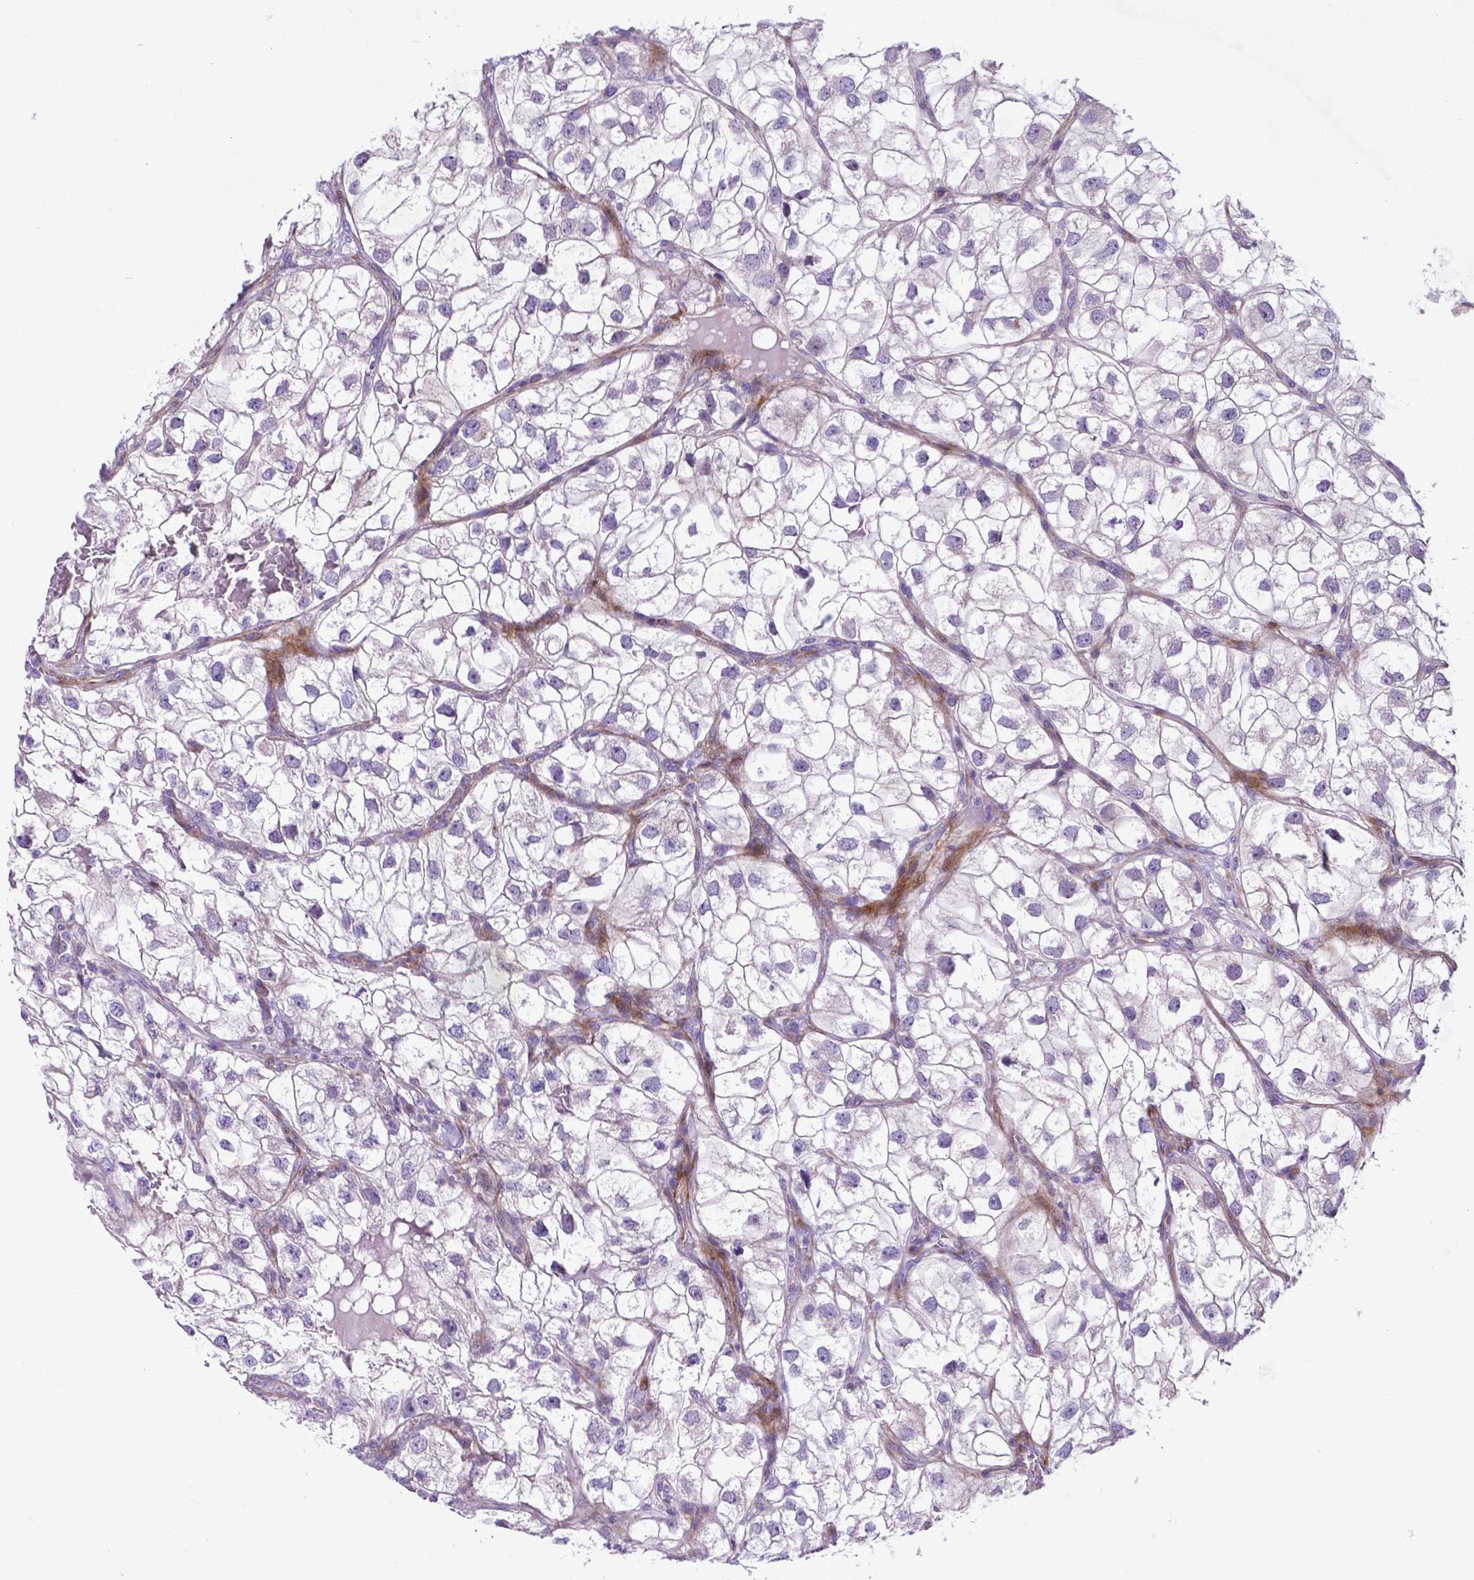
{"staining": {"intensity": "negative", "quantity": "none", "location": "none"}, "tissue": "renal cancer", "cell_type": "Tumor cells", "image_type": "cancer", "snomed": [{"axis": "morphology", "description": "Adenocarcinoma, NOS"}, {"axis": "topography", "description": "Kidney"}], "caption": "Renal cancer (adenocarcinoma) stained for a protein using immunohistochemistry displays no positivity tumor cells.", "gene": "PFKFB4", "patient": {"sex": "male", "age": 59}}